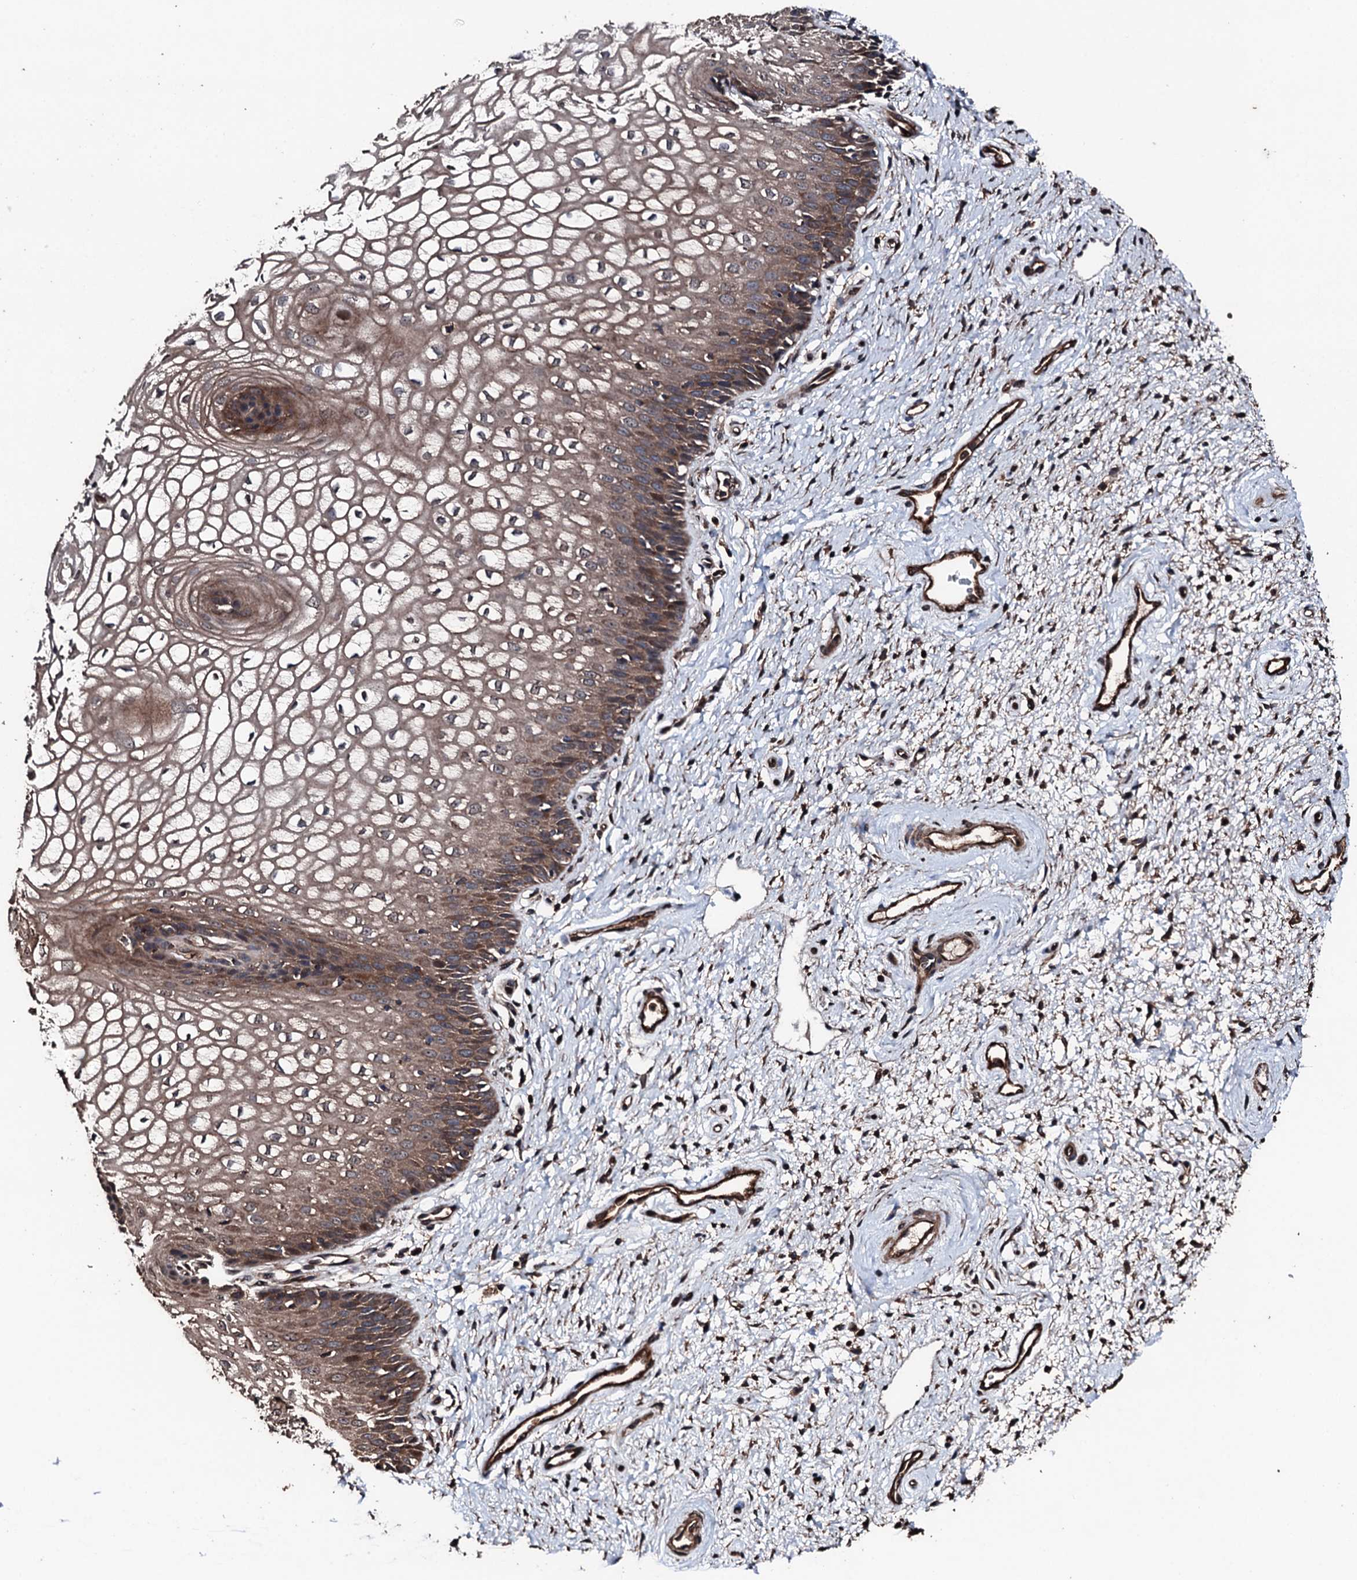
{"staining": {"intensity": "moderate", "quantity": ">75%", "location": "cytoplasmic/membranous"}, "tissue": "vagina", "cell_type": "Squamous epithelial cells", "image_type": "normal", "snomed": [{"axis": "morphology", "description": "Normal tissue, NOS"}, {"axis": "topography", "description": "Vagina"}], "caption": "Vagina stained with DAB (3,3'-diaminobenzidine) immunohistochemistry (IHC) displays medium levels of moderate cytoplasmic/membranous expression in approximately >75% of squamous epithelial cells. Using DAB (3,3'-diaminobenzidine) (brown) and hematoxylin (blue) stains, captured at high magnification using brightfield microscopy.", "gene": "KIF18A", "patient": {"sex": "female", "age": 34}}